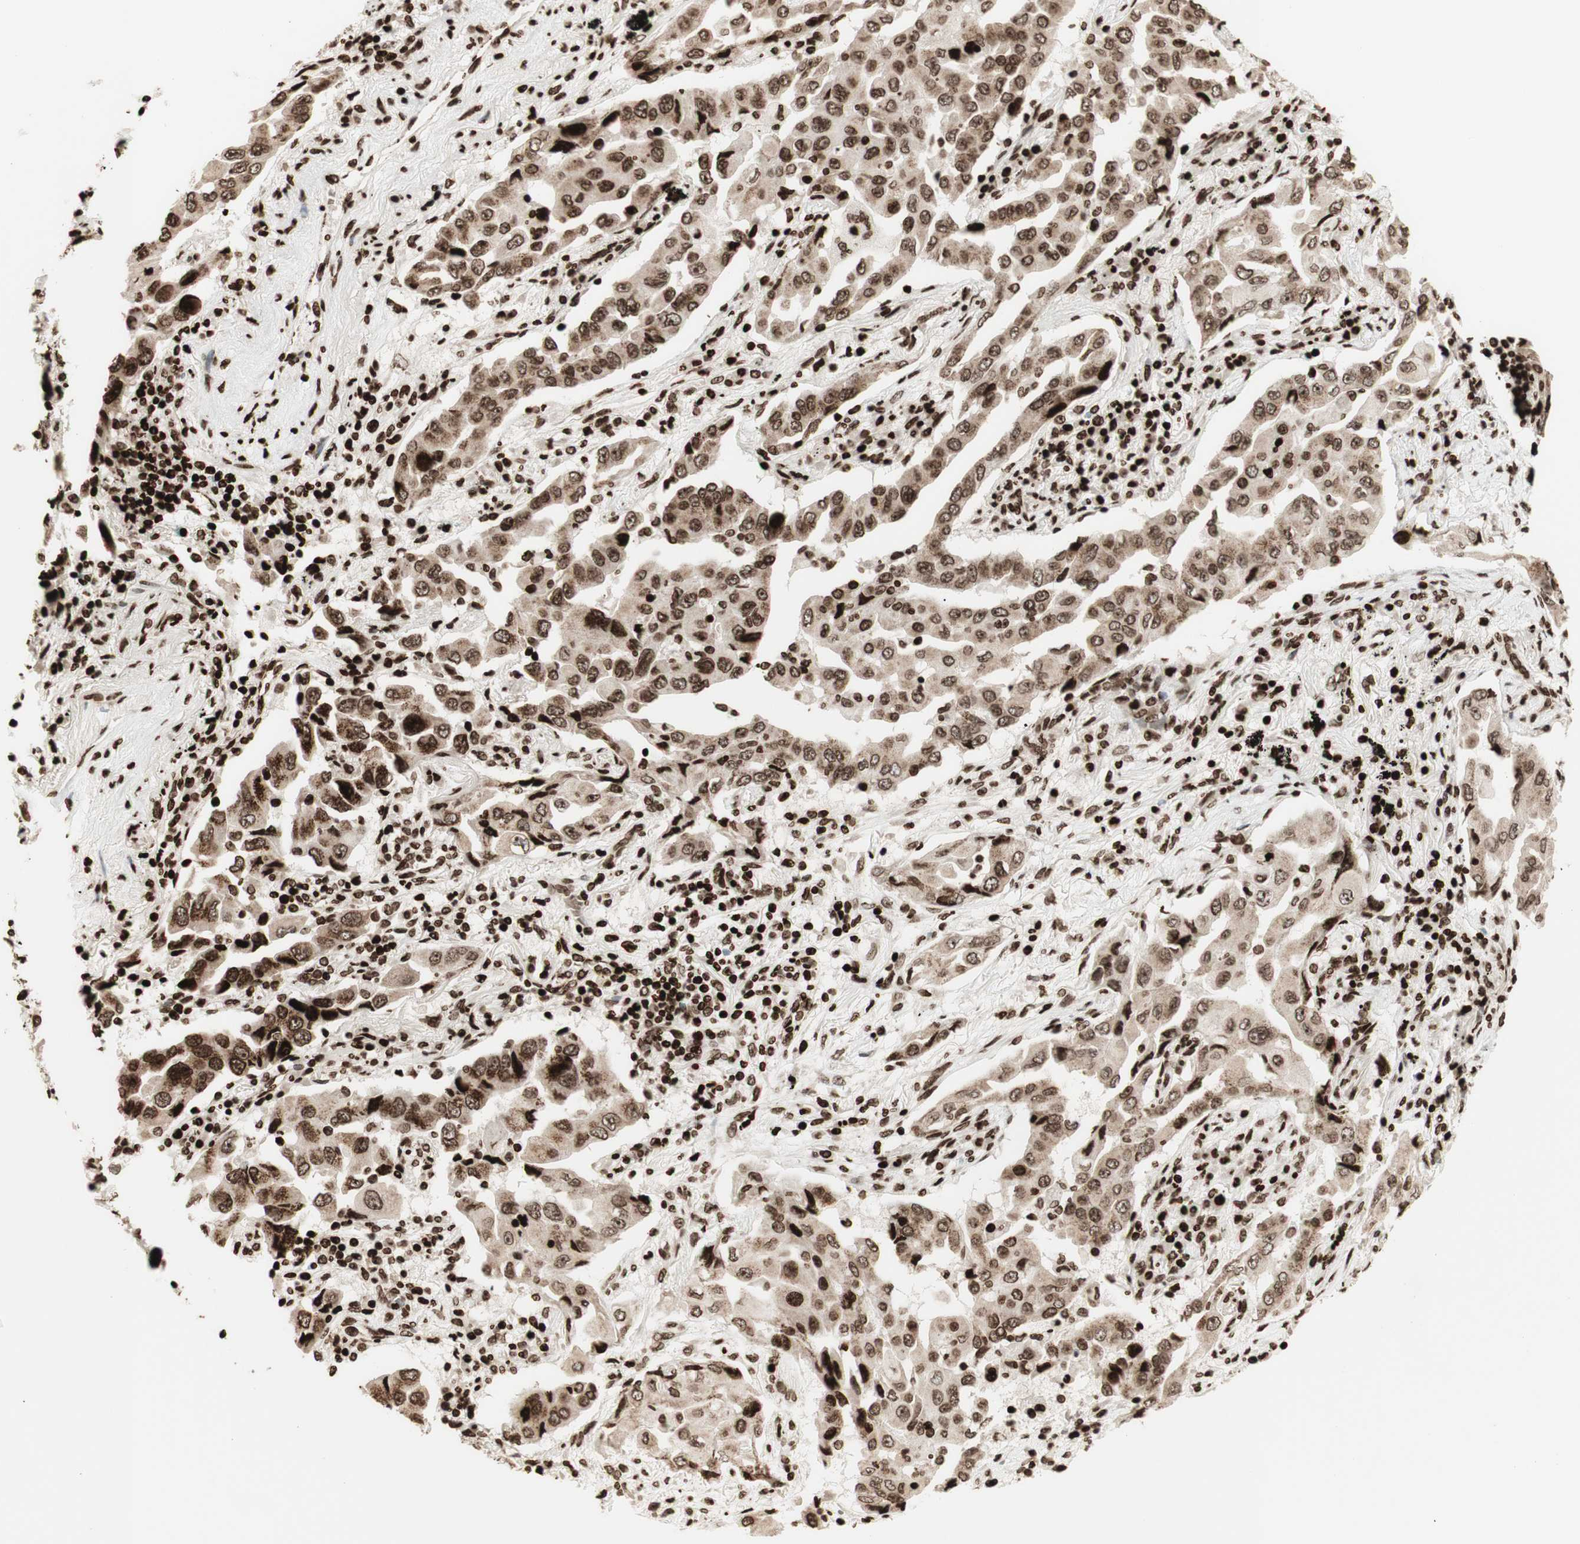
{"staining": {"intensity": "strong", "quantity": ">75%", "location": "cytoplasmic/membranous,nuclear"}, "tissue": "lung cancer", "cell_type": "Tumor cells", "image_type": "cancer", "snomed": [{"axis": "morphology", "description": "Adenocarcinoma, NOS"}, {"axis": "topography", "description": "Lung"}], "caption": "Immunohistochemistry of adenocarcinoma (lung) reveals high levels of strong cytoplasmic/membranous and nuclear staining in approximately >75% of tumor cells. Immunohistochemistry (ihc) stains the protein in brown and the nuclei are stained blue.", "gene": "NCAPD2", "patient": {"sex": "female", "age": 65}}